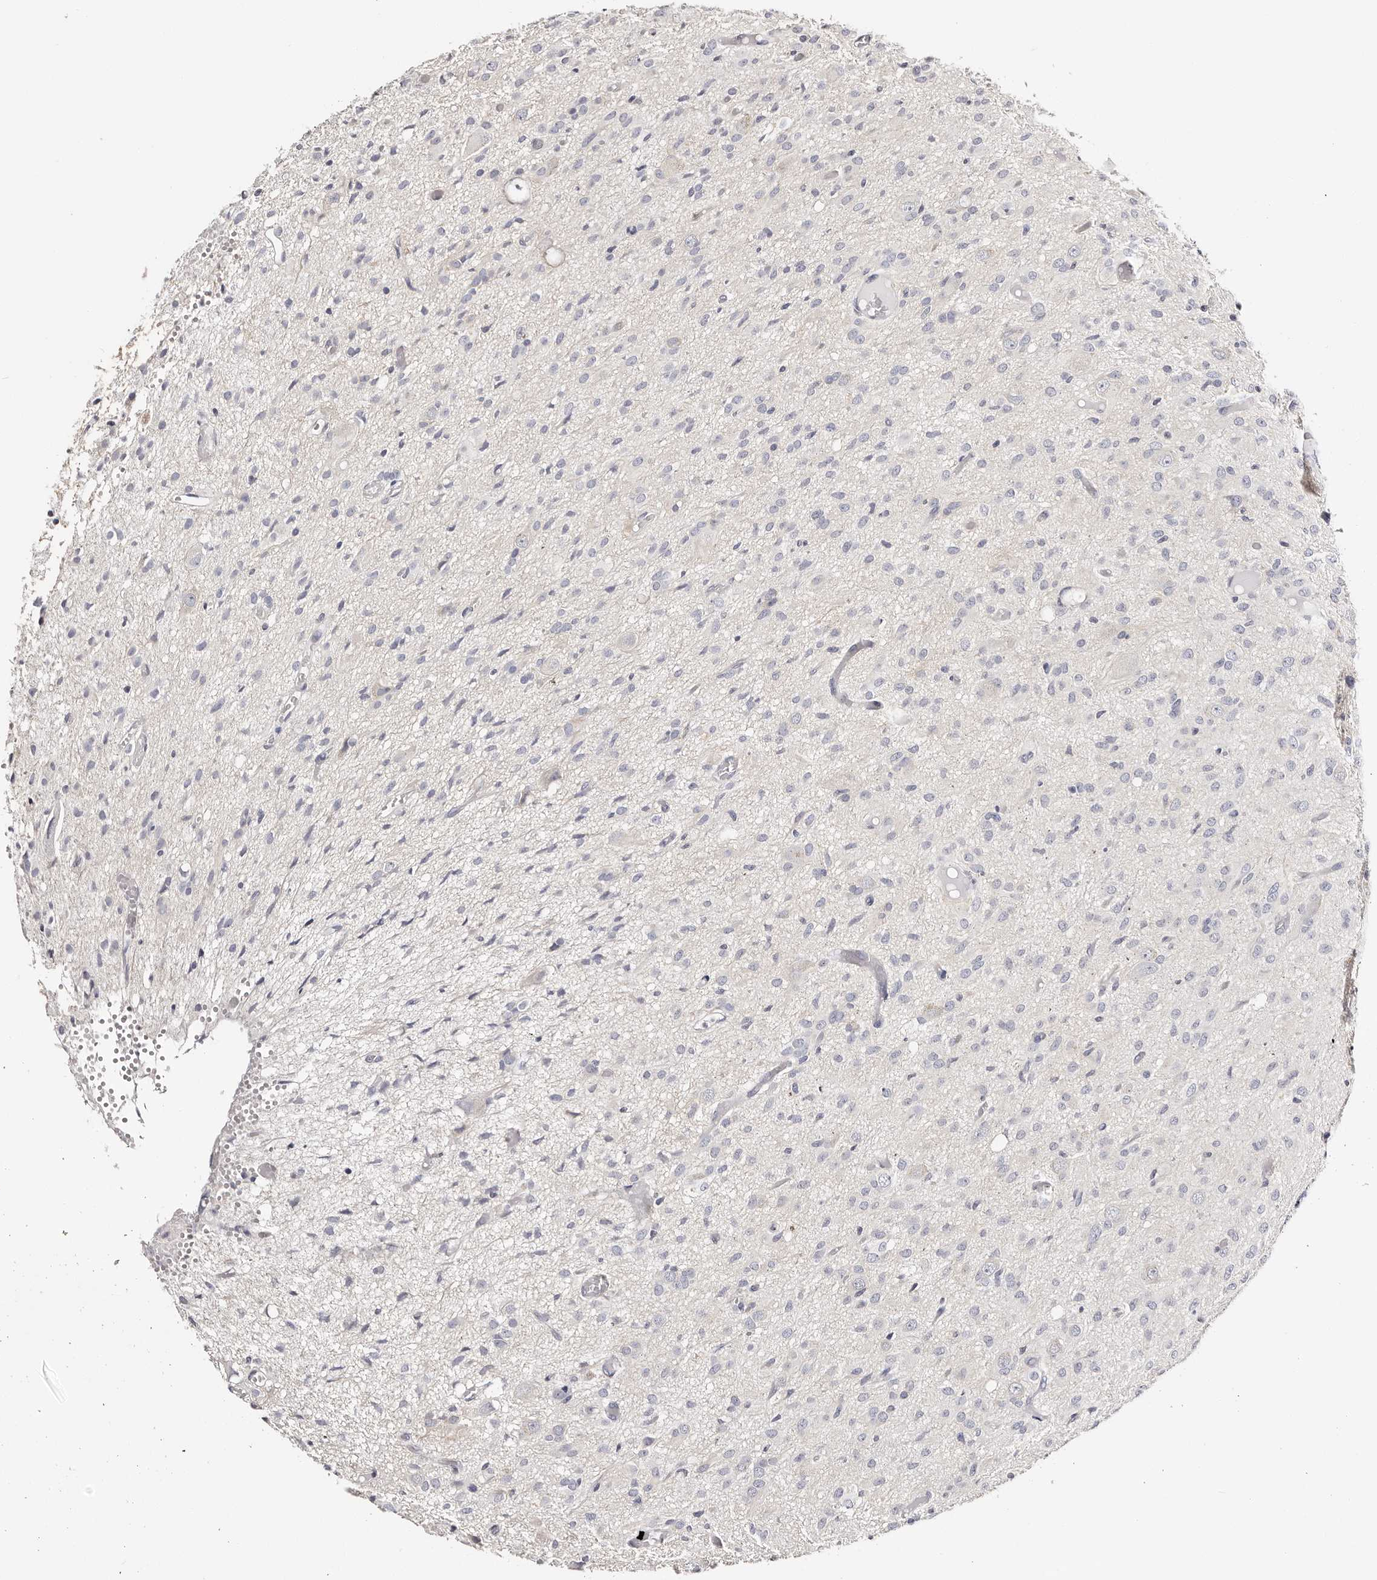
{"staining": {"intensity": "negative", "quantity": "none", "location": "none"}, "tissue": "glioma", "cell_type": "Tumor cells", "image_type": "cancer", "snomed": [{"axis": "morphology", "description": "Glioma, malignant, High grade"}, {"axis": "topography", "description": "Brain"}], "caption": "Tumor cells are negative for protein expression in human glioma.", "gene": "ROM1", "patient": {"sex": "female", "age": 59}}